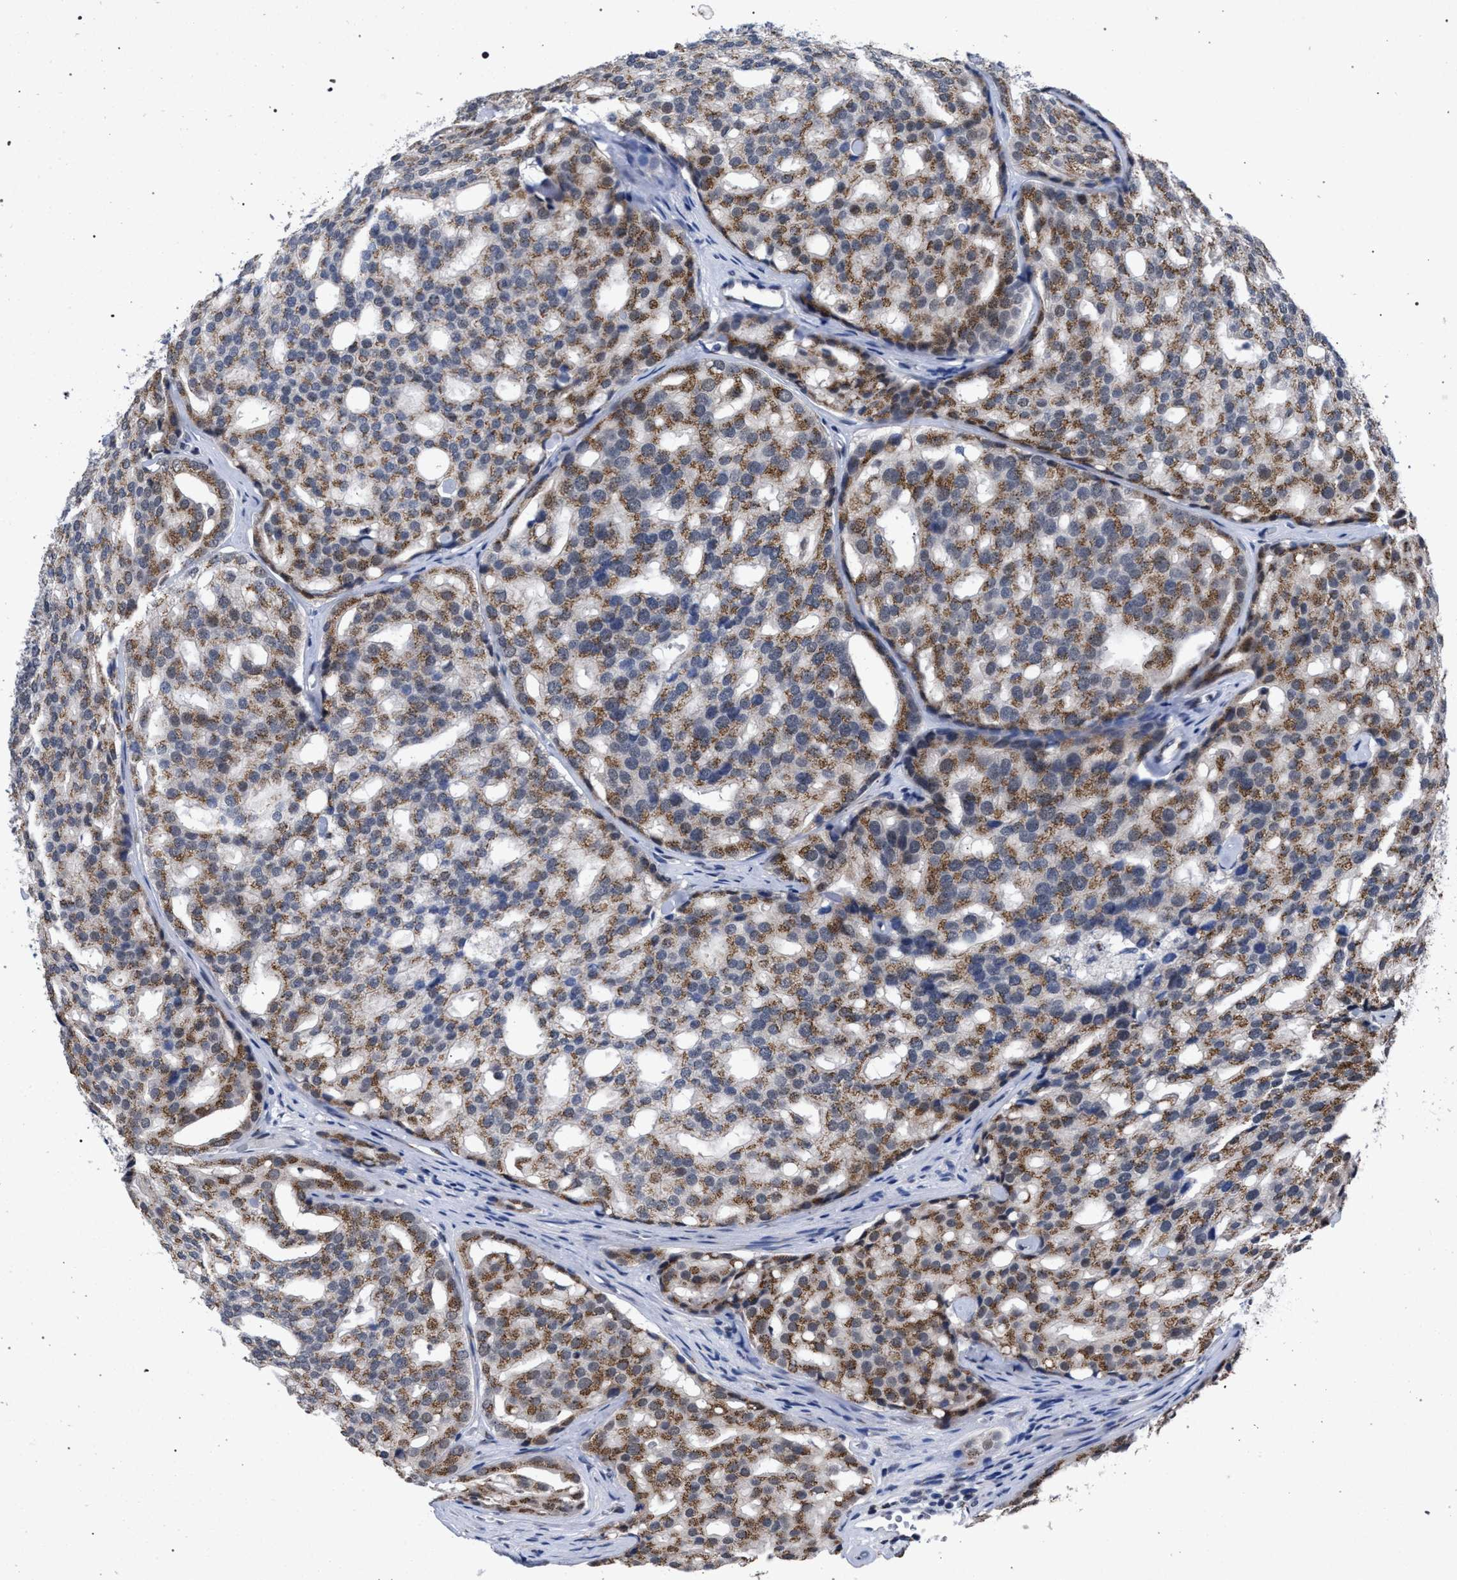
{"staining": {"intensity": "moderate", "quantity": "25%-75%", "location": "cytoplasmic/membranous"}, "tissue": "prostate cancer", "cell_type": "Tumor cells", "image_type": "cancer", "snomed": [{"axis": "morphology", "description": "Adenocarcinoma, High grade"}, {"axis": "topography", "description": "Prostate"}], "caption": "The histopathology image reveals immunohistochemical staining of prostate cancer (high-grade adenocarcinoma). There is moderate cytoplasmic/membranous expression is present in about 25%-75% of tumor cells. The staining was performed using DAB (3,3'-diaminobenzidine), with brown indicating positive protein expression. Nuclei are stained blue with hematoxylin.", "gene": "GOLGA2", "patient": {"sex": "male", "age": 64}}